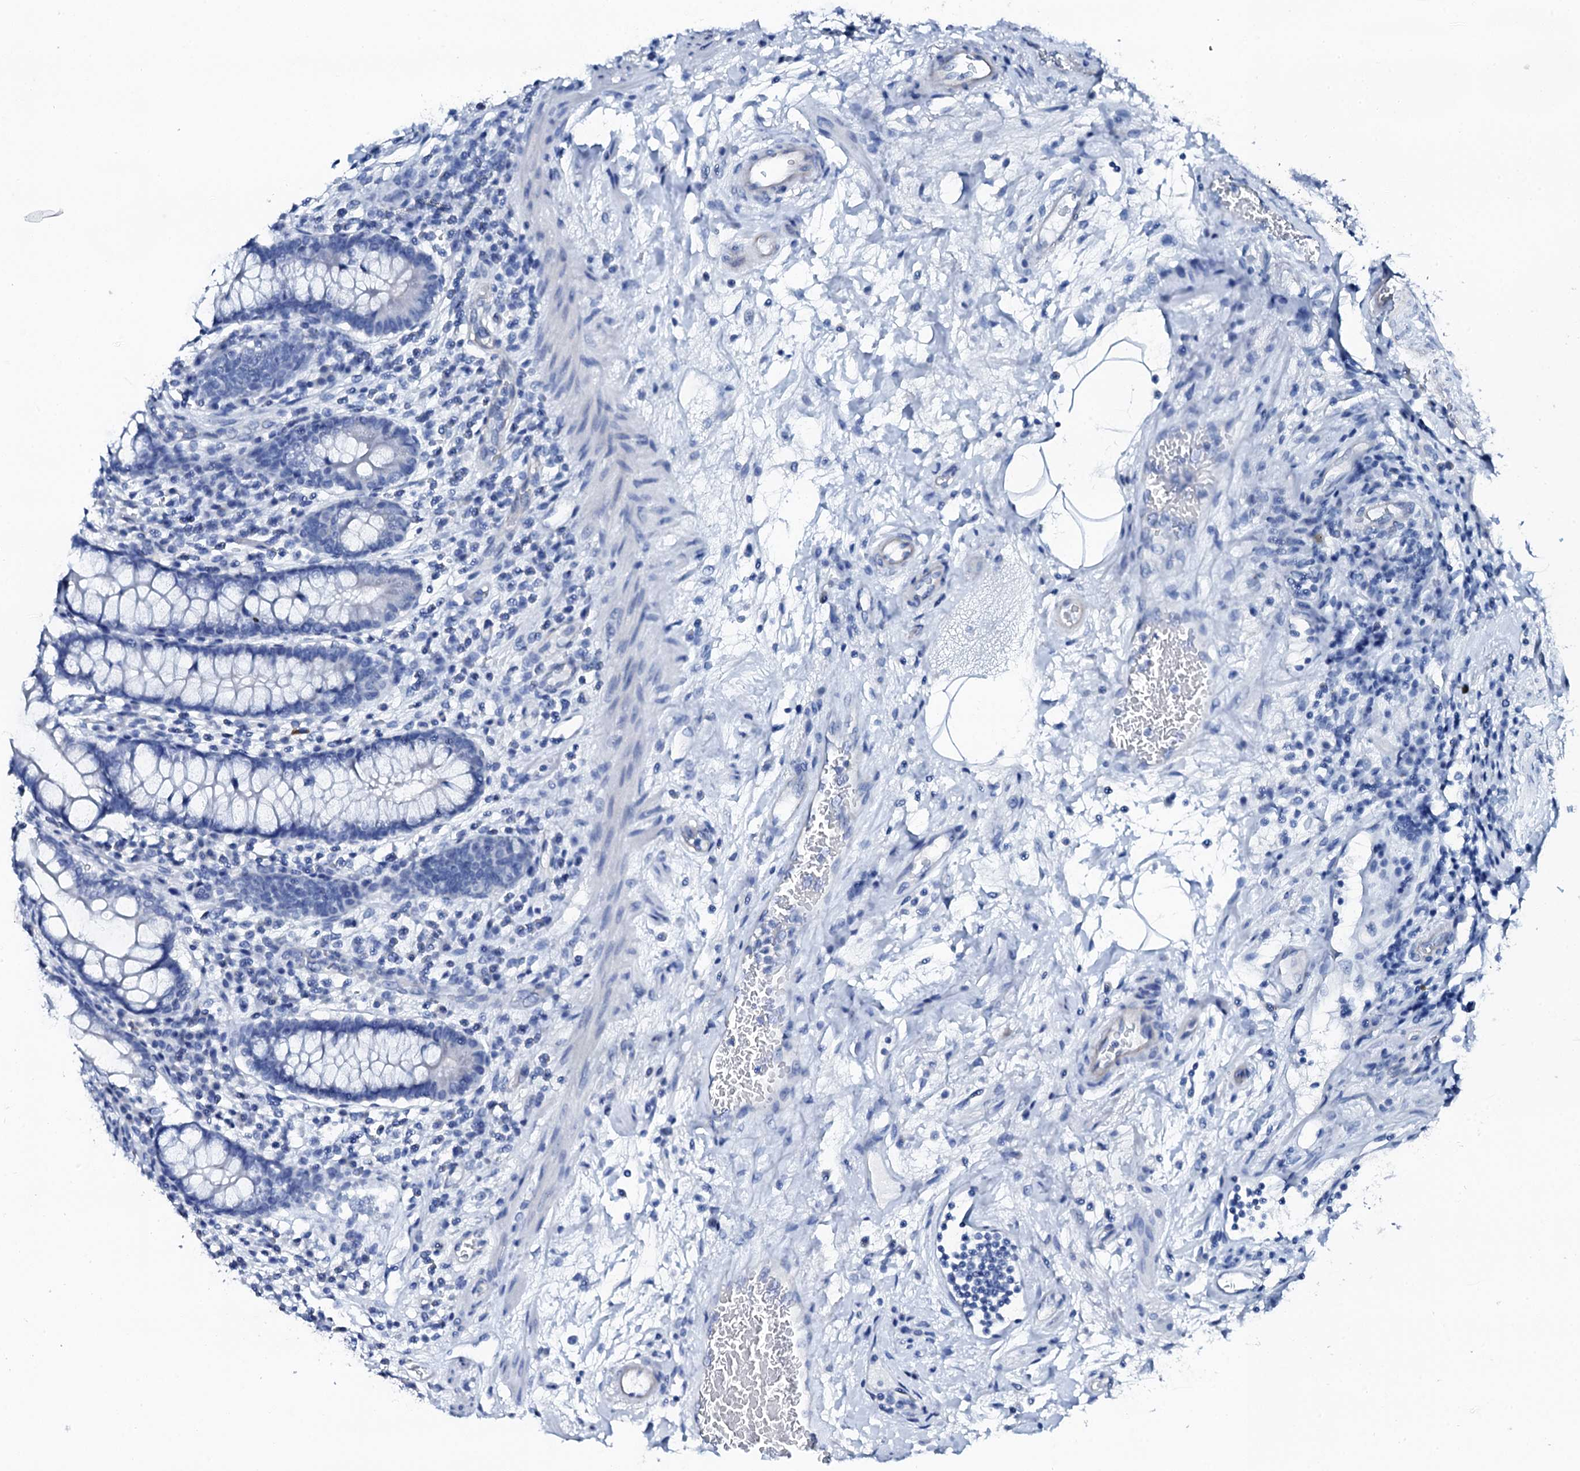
{"staining": {"intensity": "negative", "quantity": "none", "location": "none"}, "tissue": "colon", "cell_type": "Endothelial cells", "image_type": "normal", "snomed": [{"axis": "morphology", "description": "Normal tissue, NOS"}, {"axis": "topography", "description": "Colon"}], "caption": "Colon stained for a protein using IHC shows no positivity endothelial cells.", "gene": "PTH", "patient": {"sex": "female", "age": 79}}